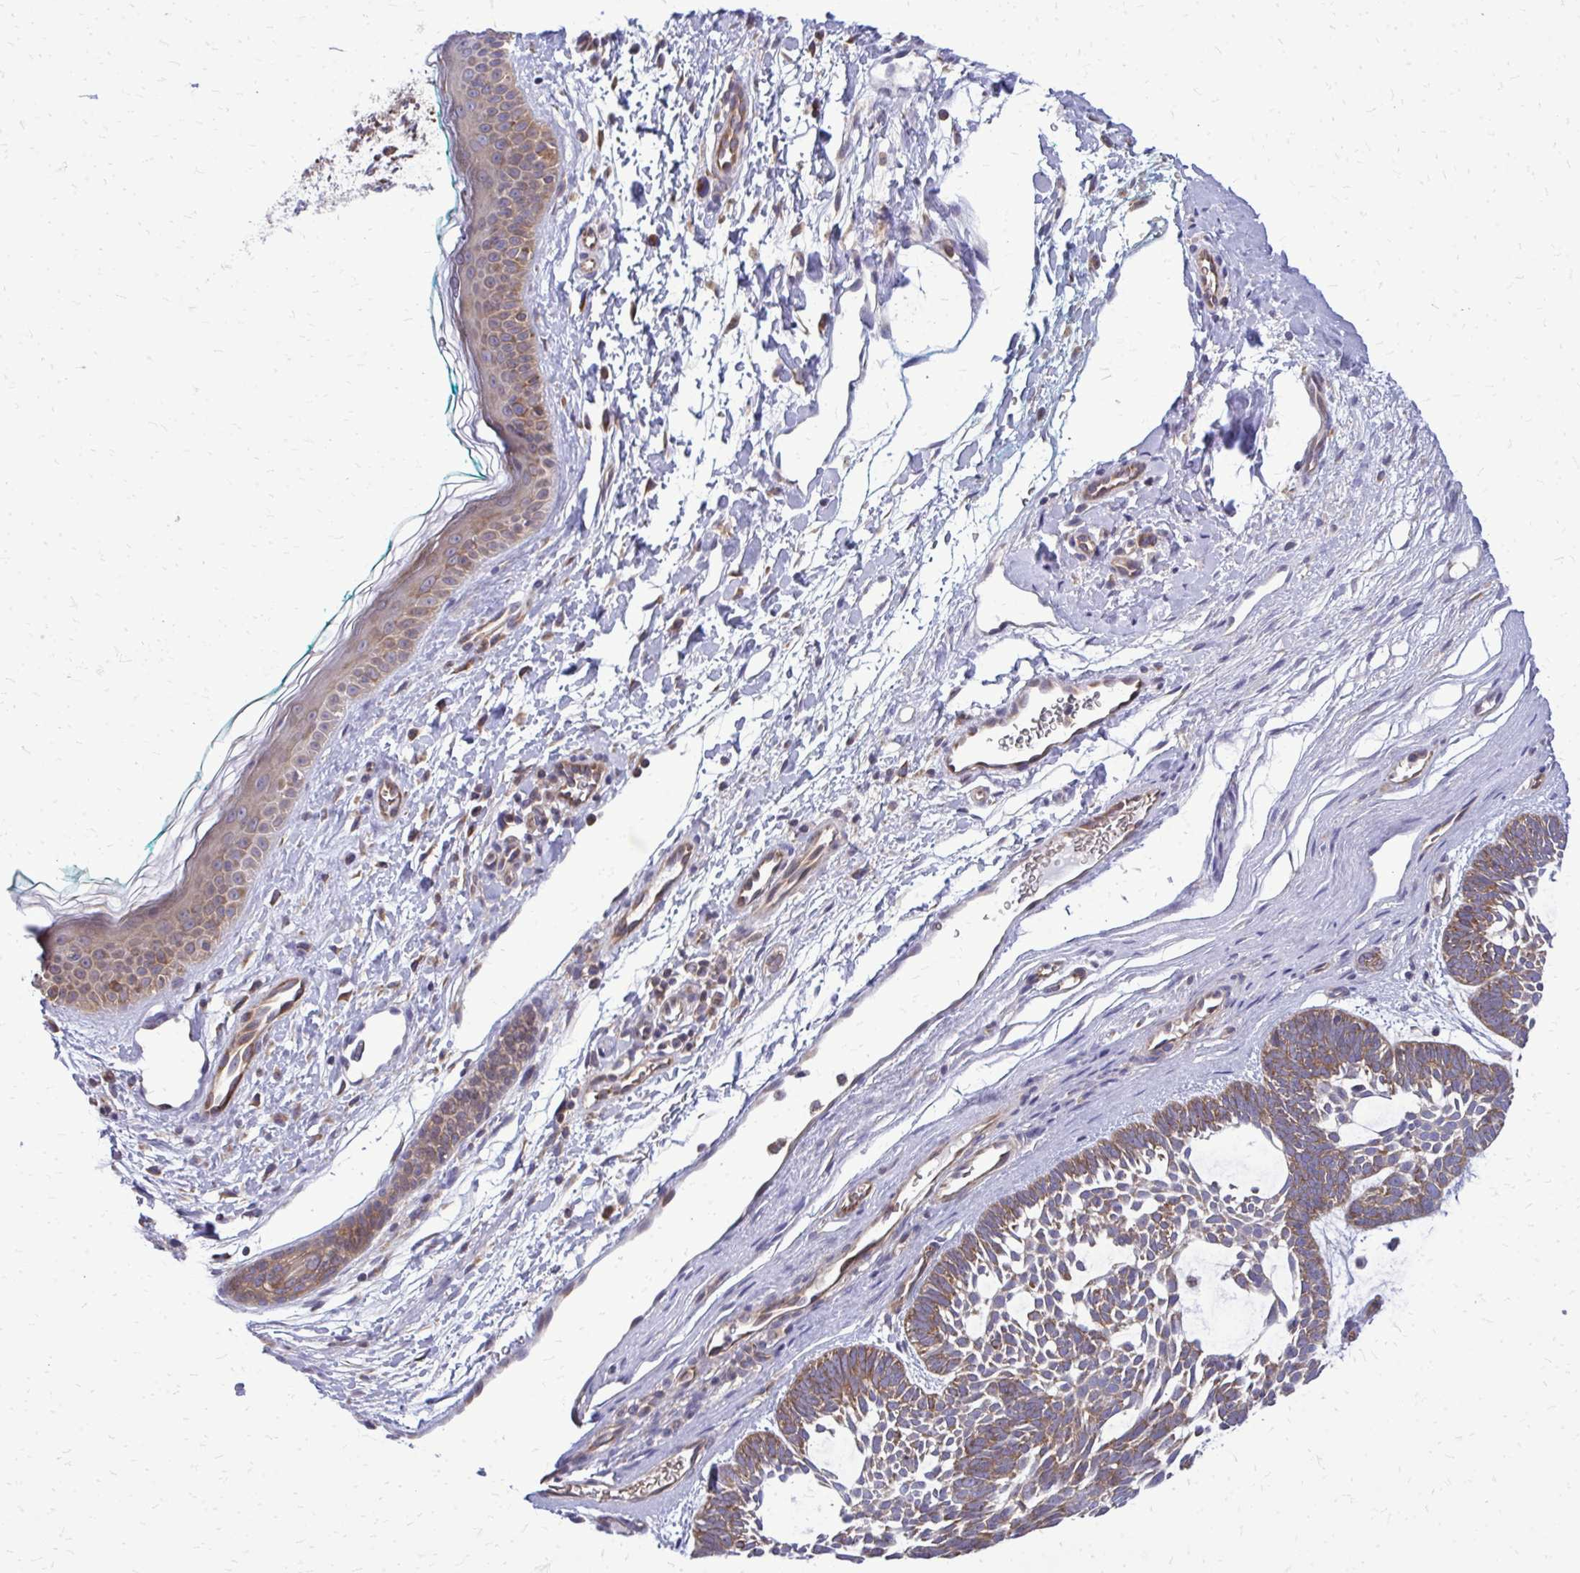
{"staining": {"intensity": "moderate", "quantity": ">75%", "location": "cytoplasmic/membranous"}, "tissue": "skin cancer", "cell_type": "Tumor cells", "image_type": "cancer", "snomed": [{"axis": "morphology", "description": "Basal cell carcinoma"}, {"axis": "topography", "description": "Skin"}, {"axis": "topography", "description": "Skin of face"}], "caption": "Protein expression analysis of human basal cell carcinoma (skin) reveals moderate cytoplasmic/membranous positivity in approximately >75% of tumor cells.", "gene": "PDK4", "patient": {"sex": "male", "age": 83}}